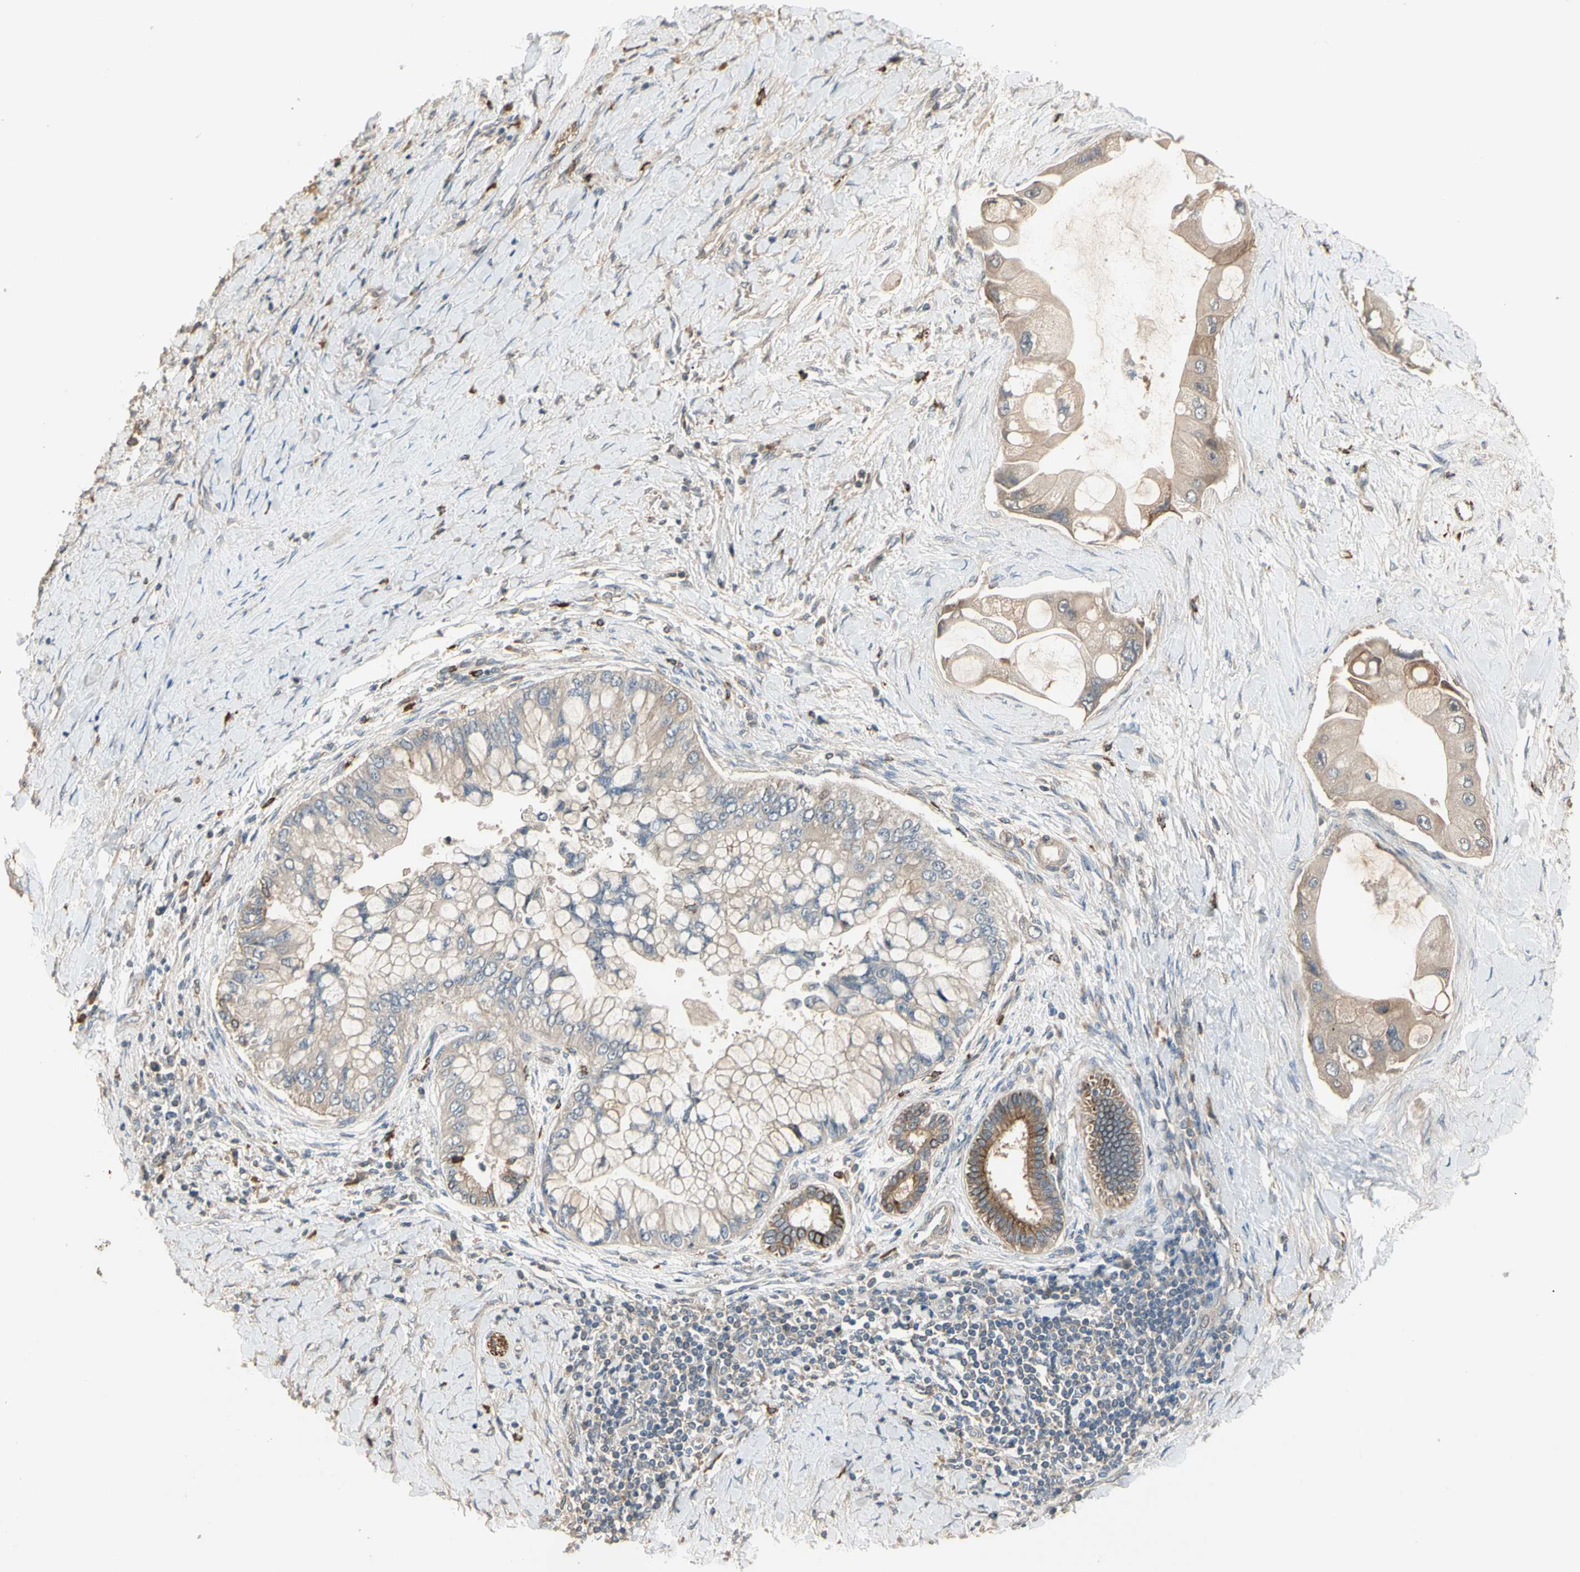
{"staining": {"intensity": "weak", "quantity": ">75%", "location": "cytoplasmic/membranous"}, "tissue": "liver cancer", "cell_type": "Tumor cells", "image_type": "cancer", "snomed": [{"axis": "morphology", "description": "Normal tissue, NOS"}, {"axis": "morphology", "description": "Cholangiocarcinoma"}, {"axis": "topography", "description": "Liver"}, {"axis": "topography", "description": "Peripheral nerve tissue"}], "caption": "The photomicrograph reveals immunohistochemical staining of liver cancer. There is weak cytoplasmic/membranous staining is seen in about >75% of tumor cells.", "gene": "ATG4C", "patient": {"sex": "male", "age": 50}}